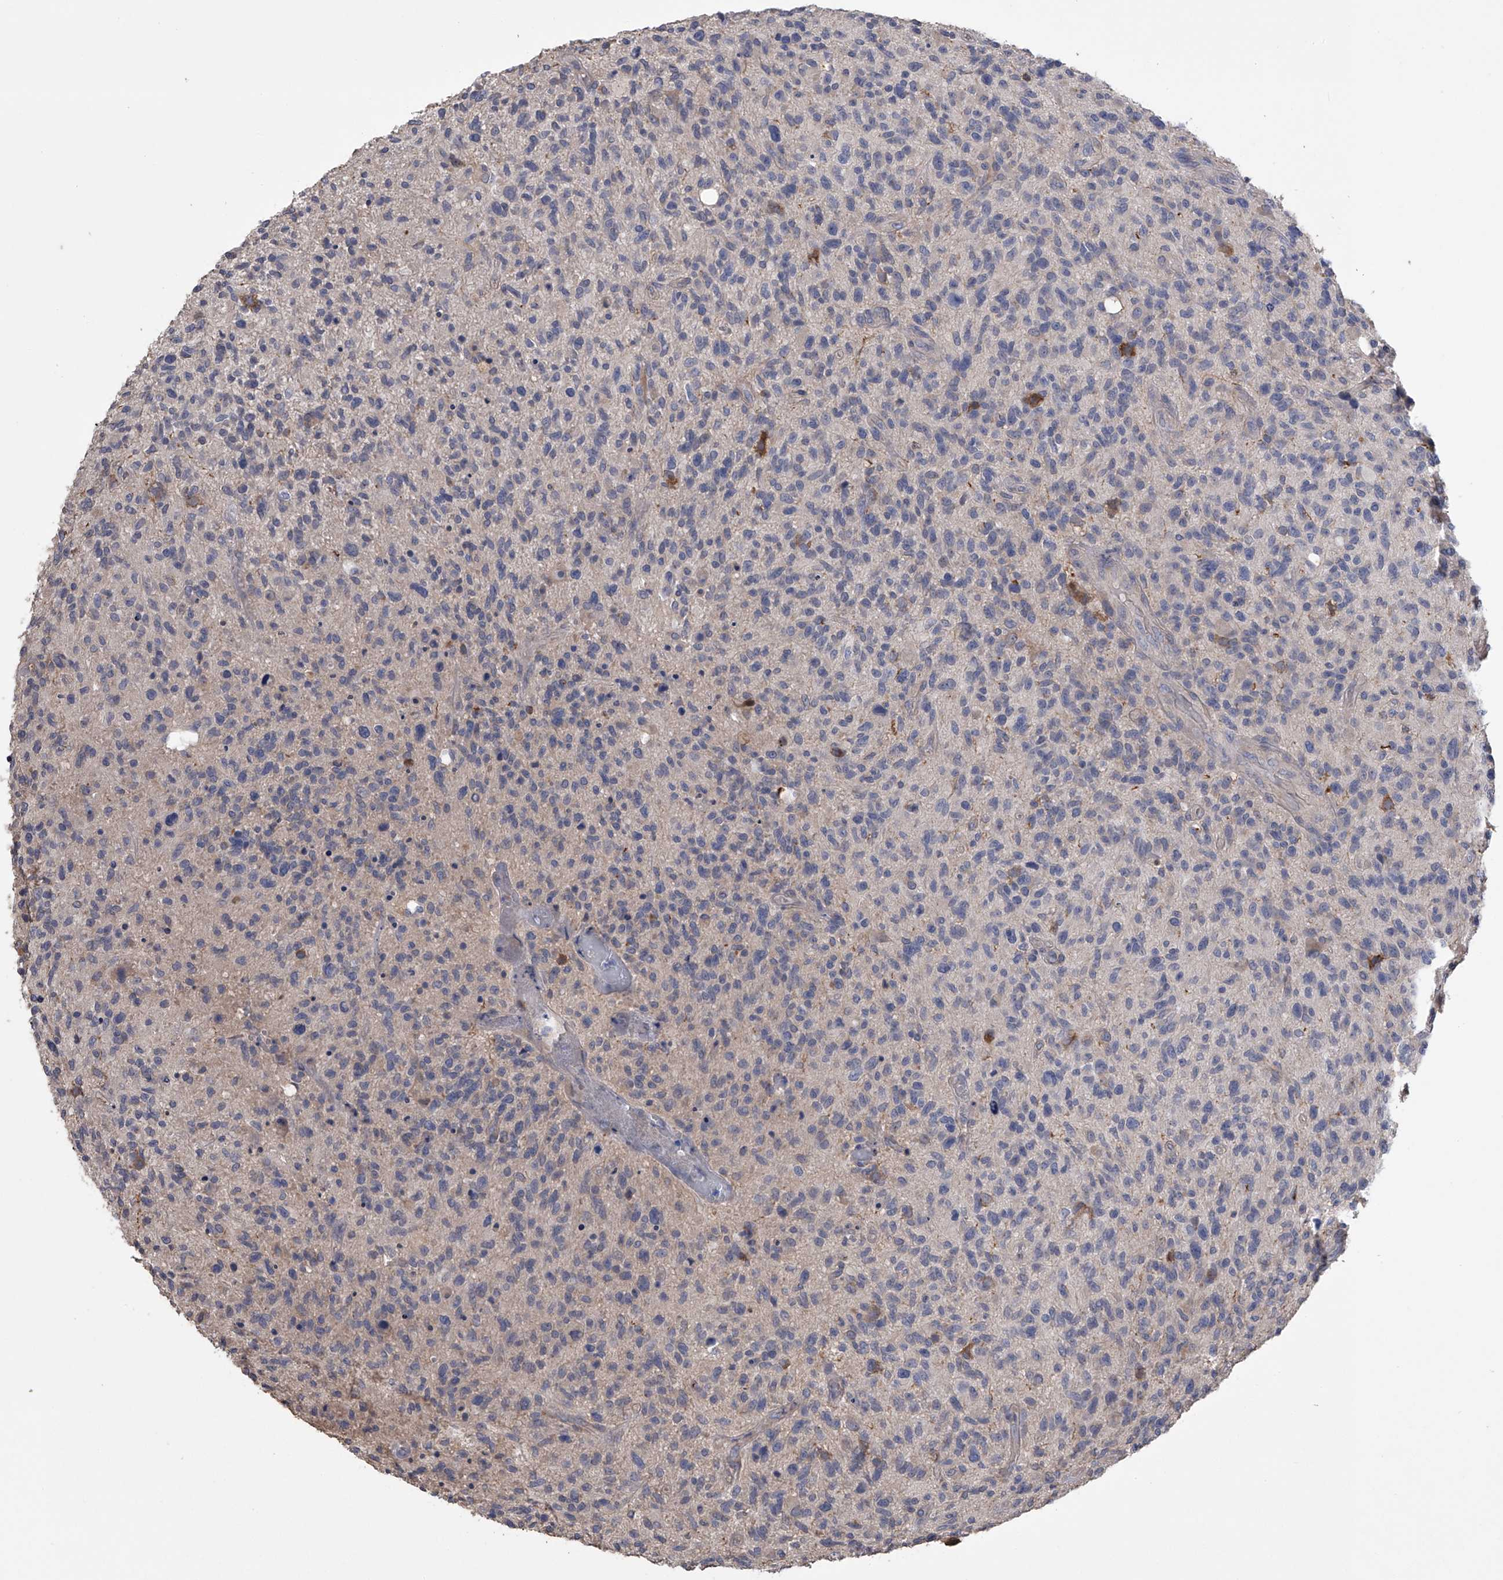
{"staining": {"intensity": "negative", "quantity": "none", "location": "none"}, "tissue": "glioma", "cell_type": "Tumor cells", "image_type": "cancer", "snomed": [{"axis": "morphology", "description": "Glioma, malignant, High grade"}, {"axis": "topography", "description": "Brain"}], "caption": "This photomicrograph is of glioma stained with immunohistochemistry to label a protein in brown with the nuclei are counter-stained blue. There is no expression in tumor cells.", "gene": "ZNF343", "patient": {"sex": "male", "age": 47}}